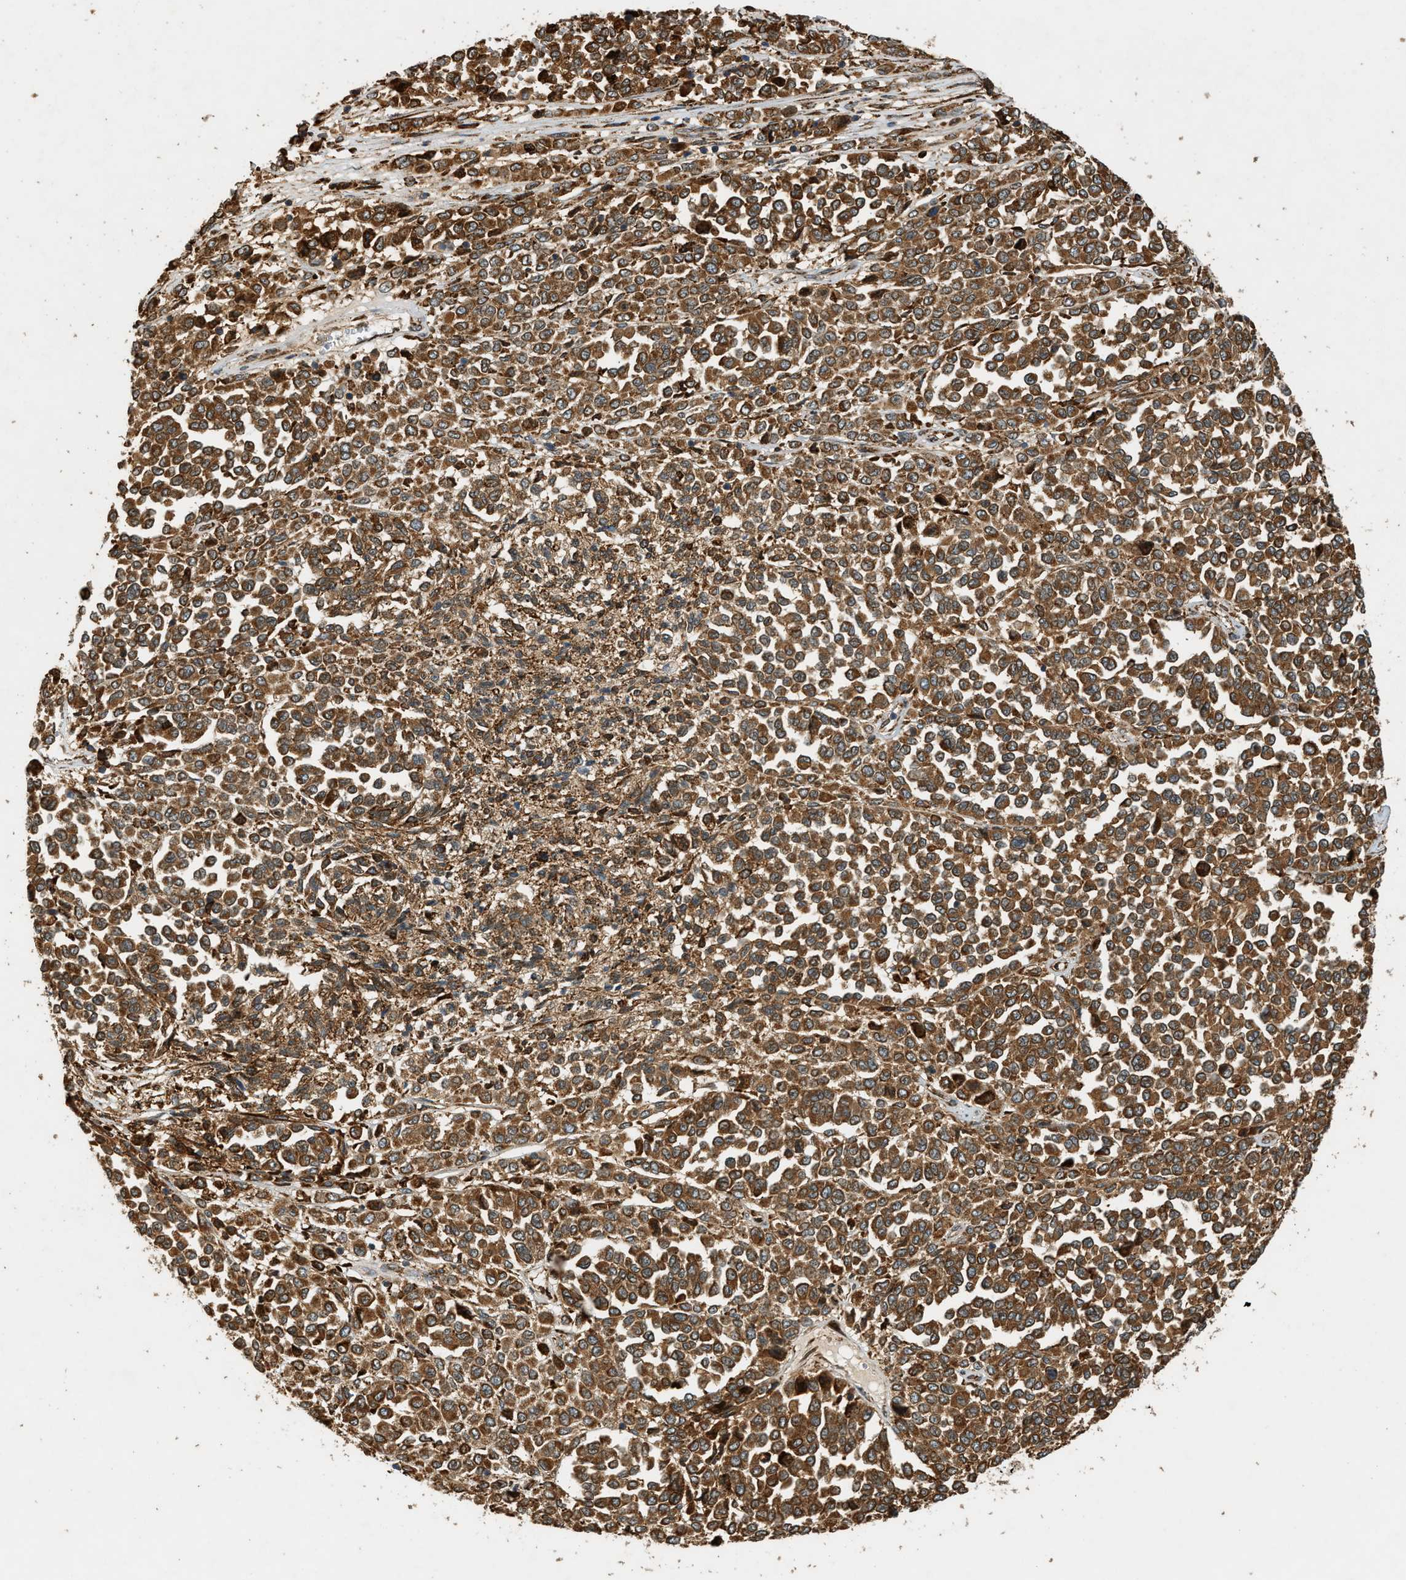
{"staining": {"intensity": "moderate", "quantity": ">75%", "location": "cytoplasmic/membranous,nuclear"}, "tissue": "melanoma", "cell_type": "Tumor cells", "image_type": "cancer", "snomed": [{"axis": "morphology", "description": "Malignant melanoma, Metastatic site"}, {"axis": "topography", "description": "Pancreas"}], "caption": "Brown immunohistochemical staining in malignant melanoma (metastatic site) shows moderate cytoplasmic/membranous and nuclear staining in about >75% of tumor cells. The staining is performed using DAB (3,3'-diaminobenzidine) brown chromogen to label protein expression. The nuclei are counter-stained blue using hematoxylin.", "gene": "SEMA4D", "patient": {"sex": "female", "age": 30}}